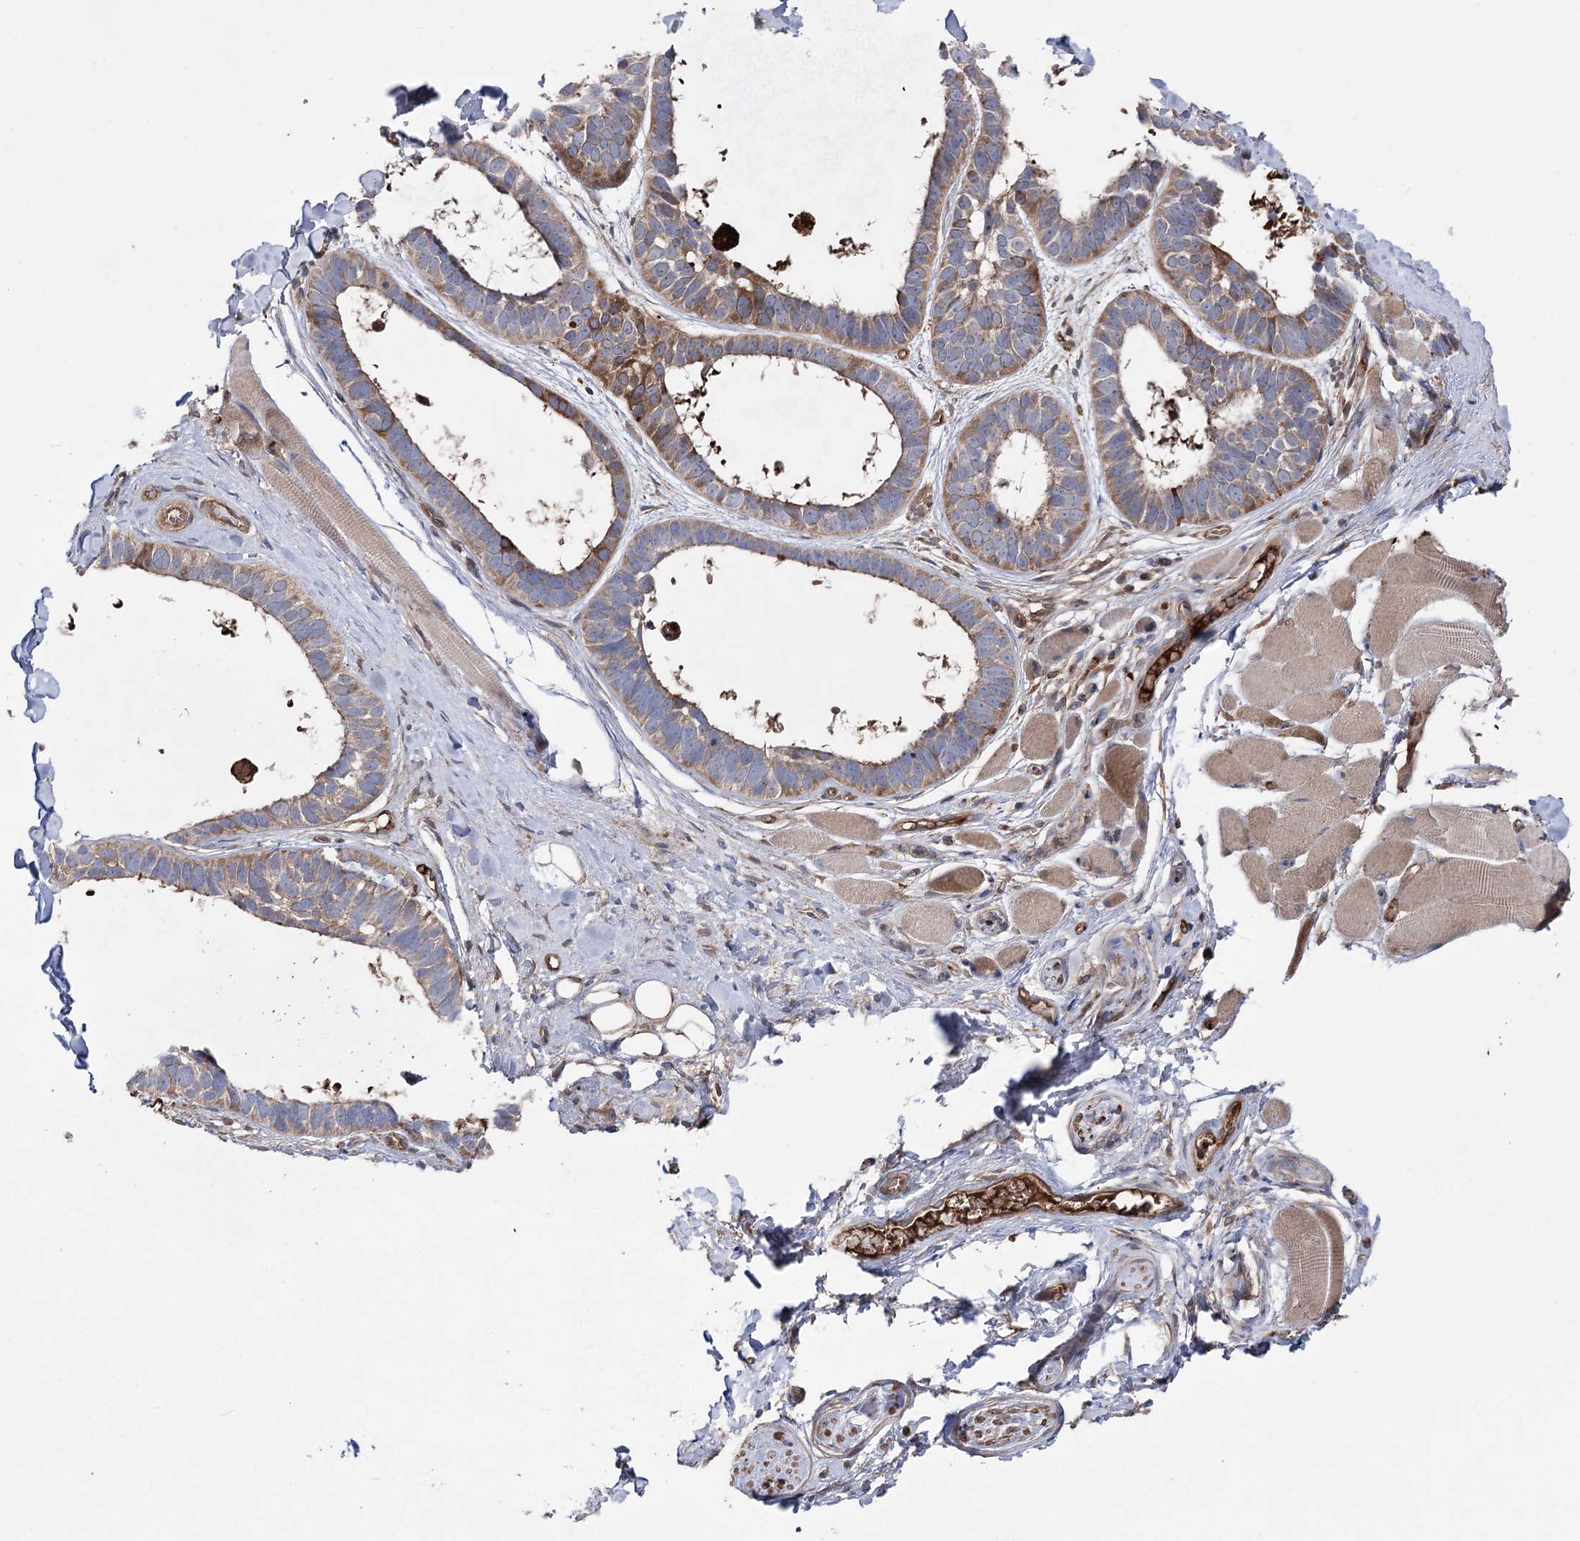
{"staining": {"intensity": "moderate", "quantity": "<25%", "location": "cytoplasmic/membranous"}, "tissue": "skin cancer", "cell_type": "Tumor cells", "image_type": "cancer", "snomed": [{"axis": "morphology", "description": "Basal cell carcinoma"}, {"axis": "topography", "description": "Skin"}], "caption": "Immunohistochemical staining of human basal cell carcinoma (skin) exhibits moderate cytoplasmic/membranous protein staining in about <25% of tumor cells. Ihc stains the protein of interest in brown and the nuclei are stained blue.", "gene": "OTUD1", "patient": {"sex": "male", "age": 62}}